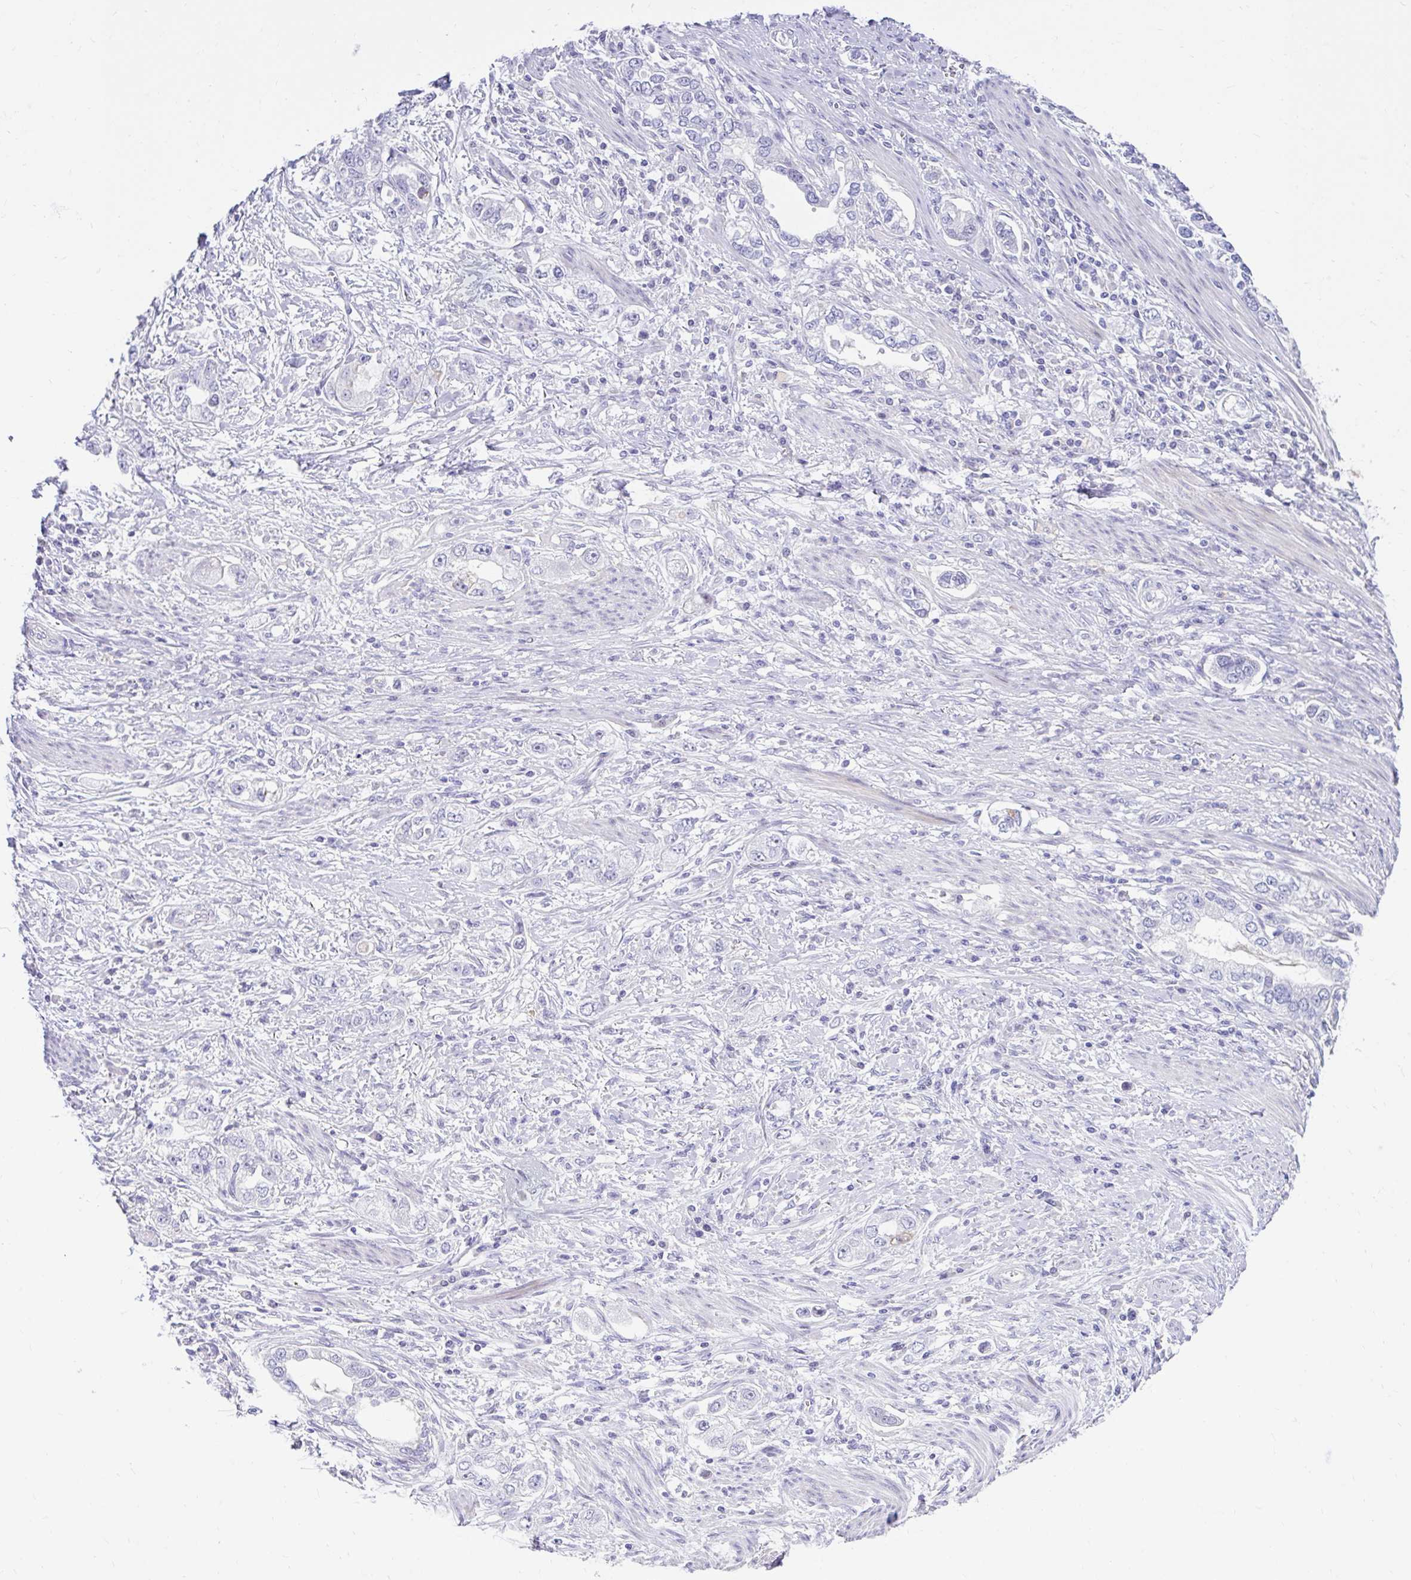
{"staining": {"intensity": "negative", "quantity": "none", "location": "none"}, "tissue": "stomach cancer", "cell_type": "Tumor cells", "image_type": "cancer", "snomed": [{"axis": "morphology", "description": "Adenocarcinoma, NOS"}, {"axis": "topography", "description": "Stomach, lower"}], "caption": "A histopathology image of adenocarcinoma (stomach) stained for a protein shows no brown staining in tumor cells.", "gene": "NHLH2", "patient": {"sex": "female", "age": 93}}